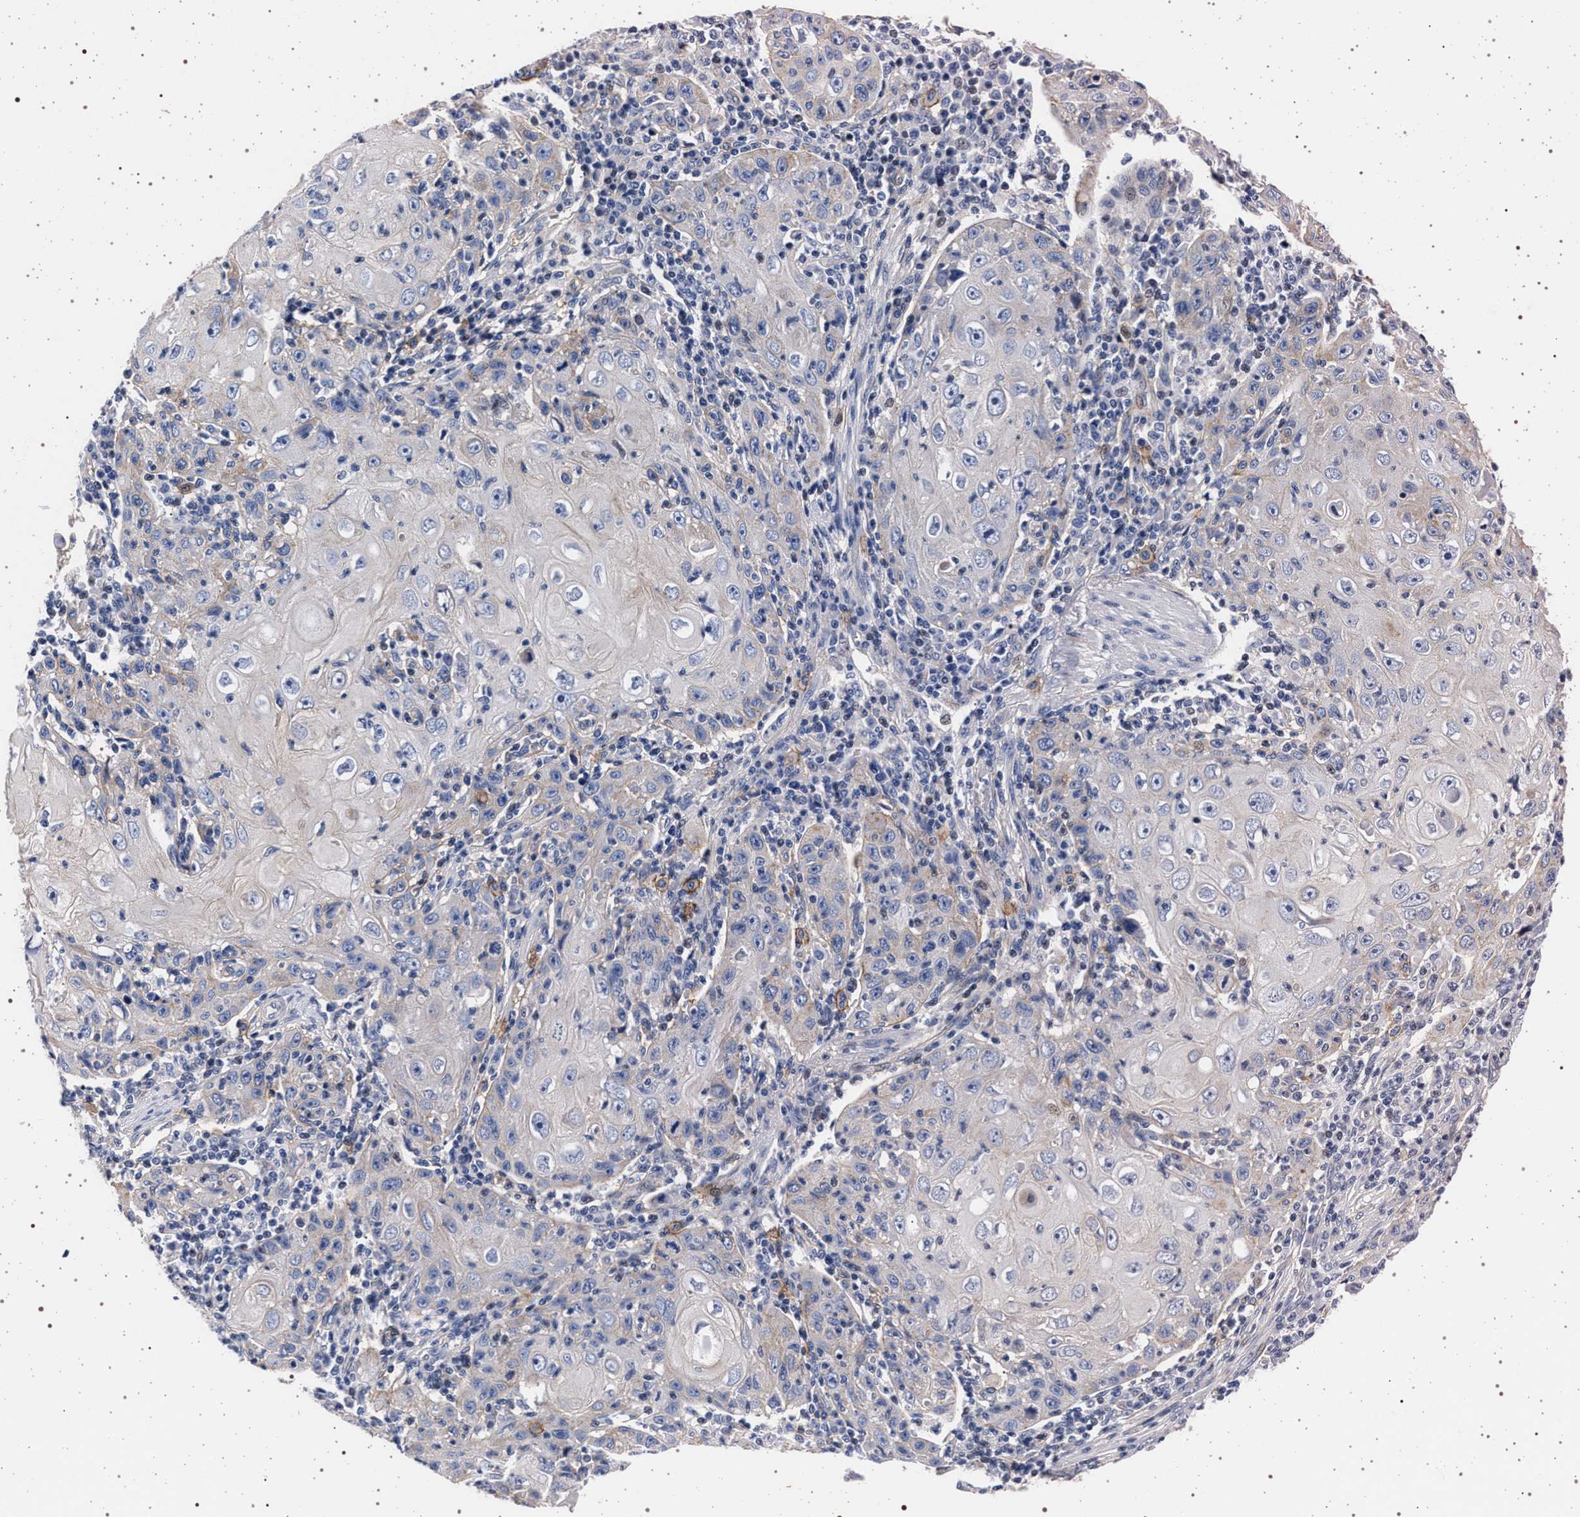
{"staining": {"intensity": "negative", "quantity": "none", "location": "none"}, "tissue": "skin cancer", "cell_type": "Tumor cells", "image_type": "cancer", "snomed": [{"axis": "morphology", "description": "Squamous cell carcinoma, NOS"}, {"axis": "topography", "description": "Skin"}], "caption": "A high-resolution histopathology image shows immunohistochemistry staining of squamous cell carcinoma (skin), which reveals no significant expression in tumor cells.", "gene": "SLC9A1", "patient": {"sex": "female", "age": 88}}